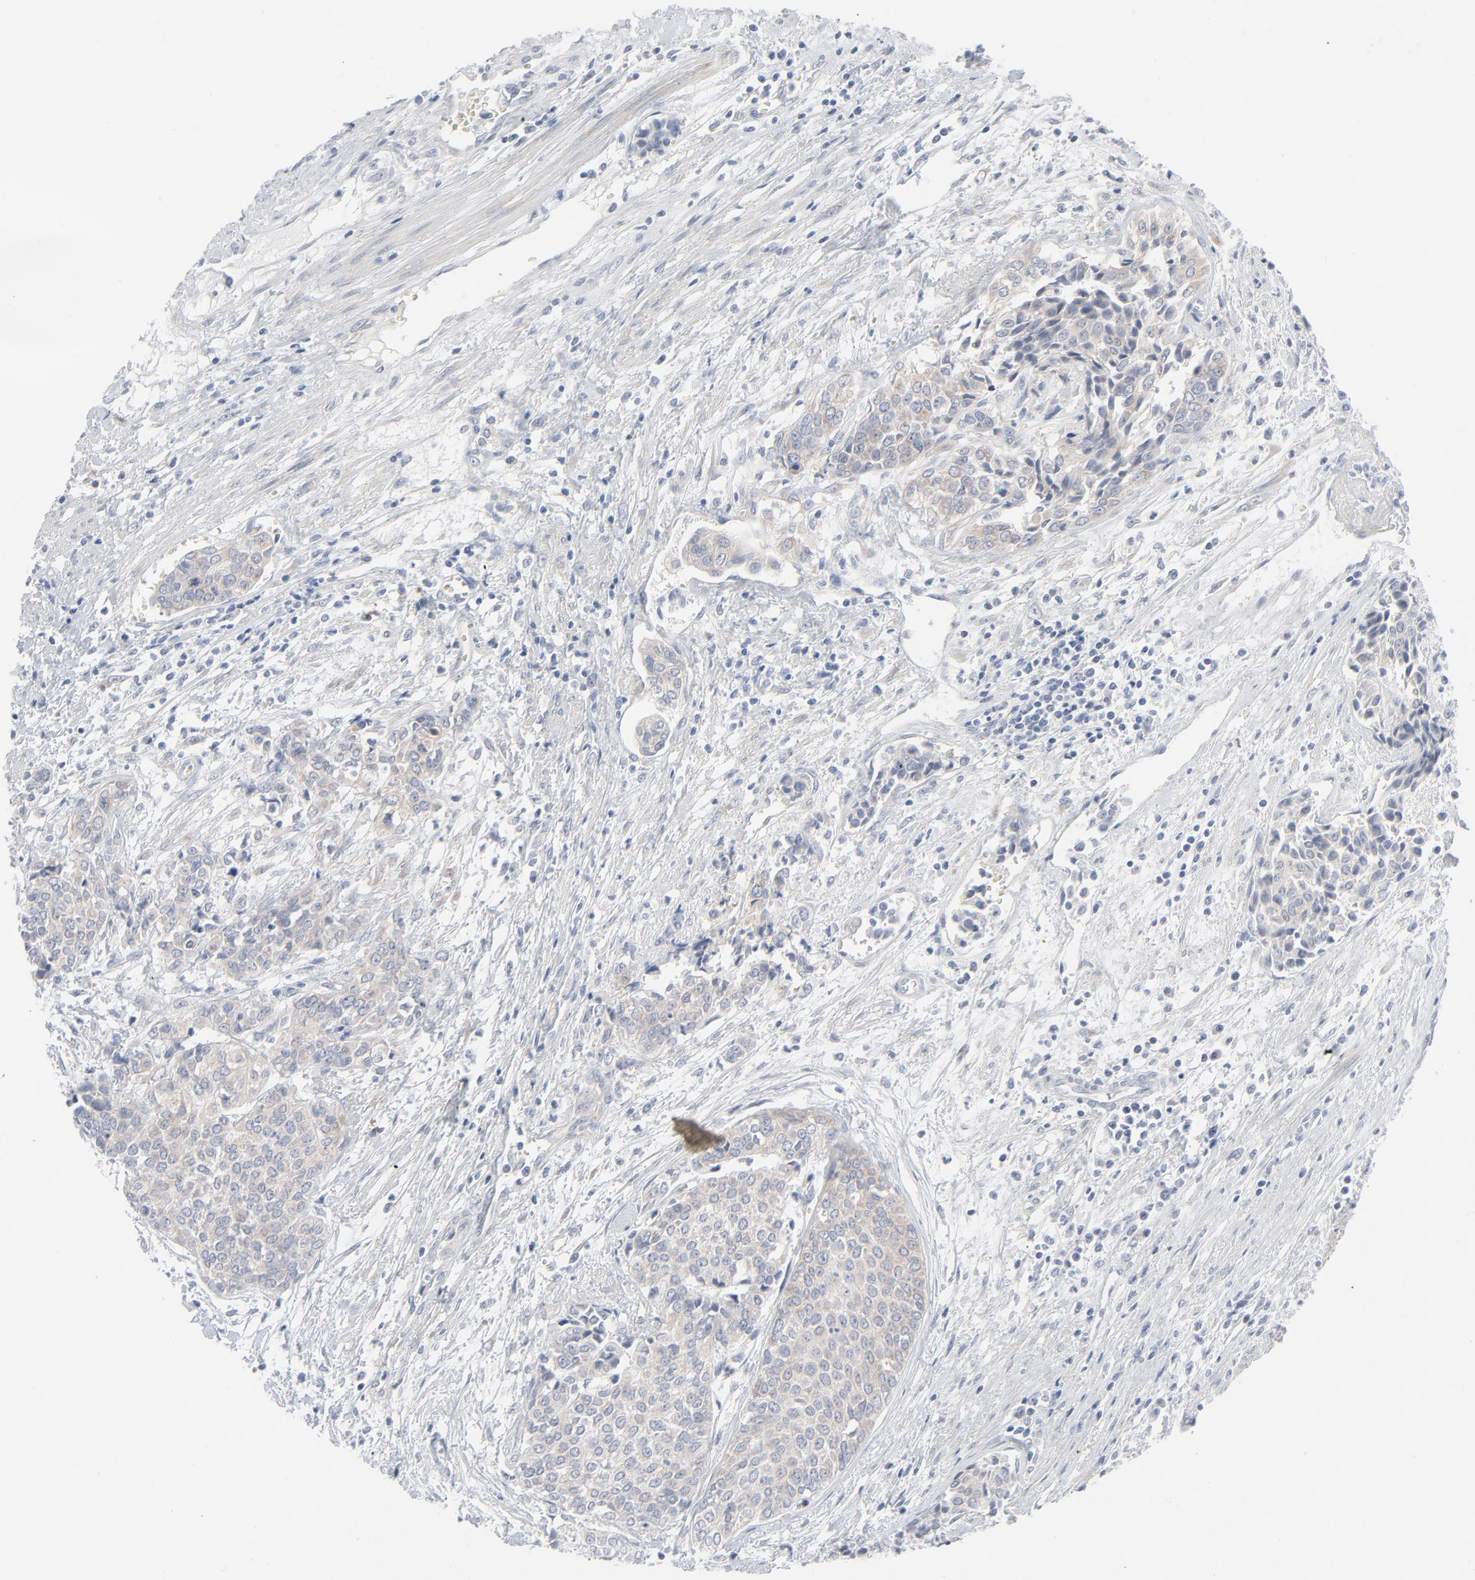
{"staining": {"intensity": "weak", "quantity": "<25%", "location": "cytoplasmic/membranous"}, "tissue": "urothelial cancer", "cell_type": "Tumor cells", "image_type": "cancer", "snomed": [{"axis": "morphology", "description": "Urothelial carcinoma, Low grade"}, {"axis": "topography", "description": "Urinary bladder"}], "caption": "Immunohistochemistry (IHC) micrograph of neoplastic tissue: urothelial cancer stained with DAB displays no significant protein expression in tumor cells.", "gene": "KDSR", "patient": {"sex": "female", "age": 73}}